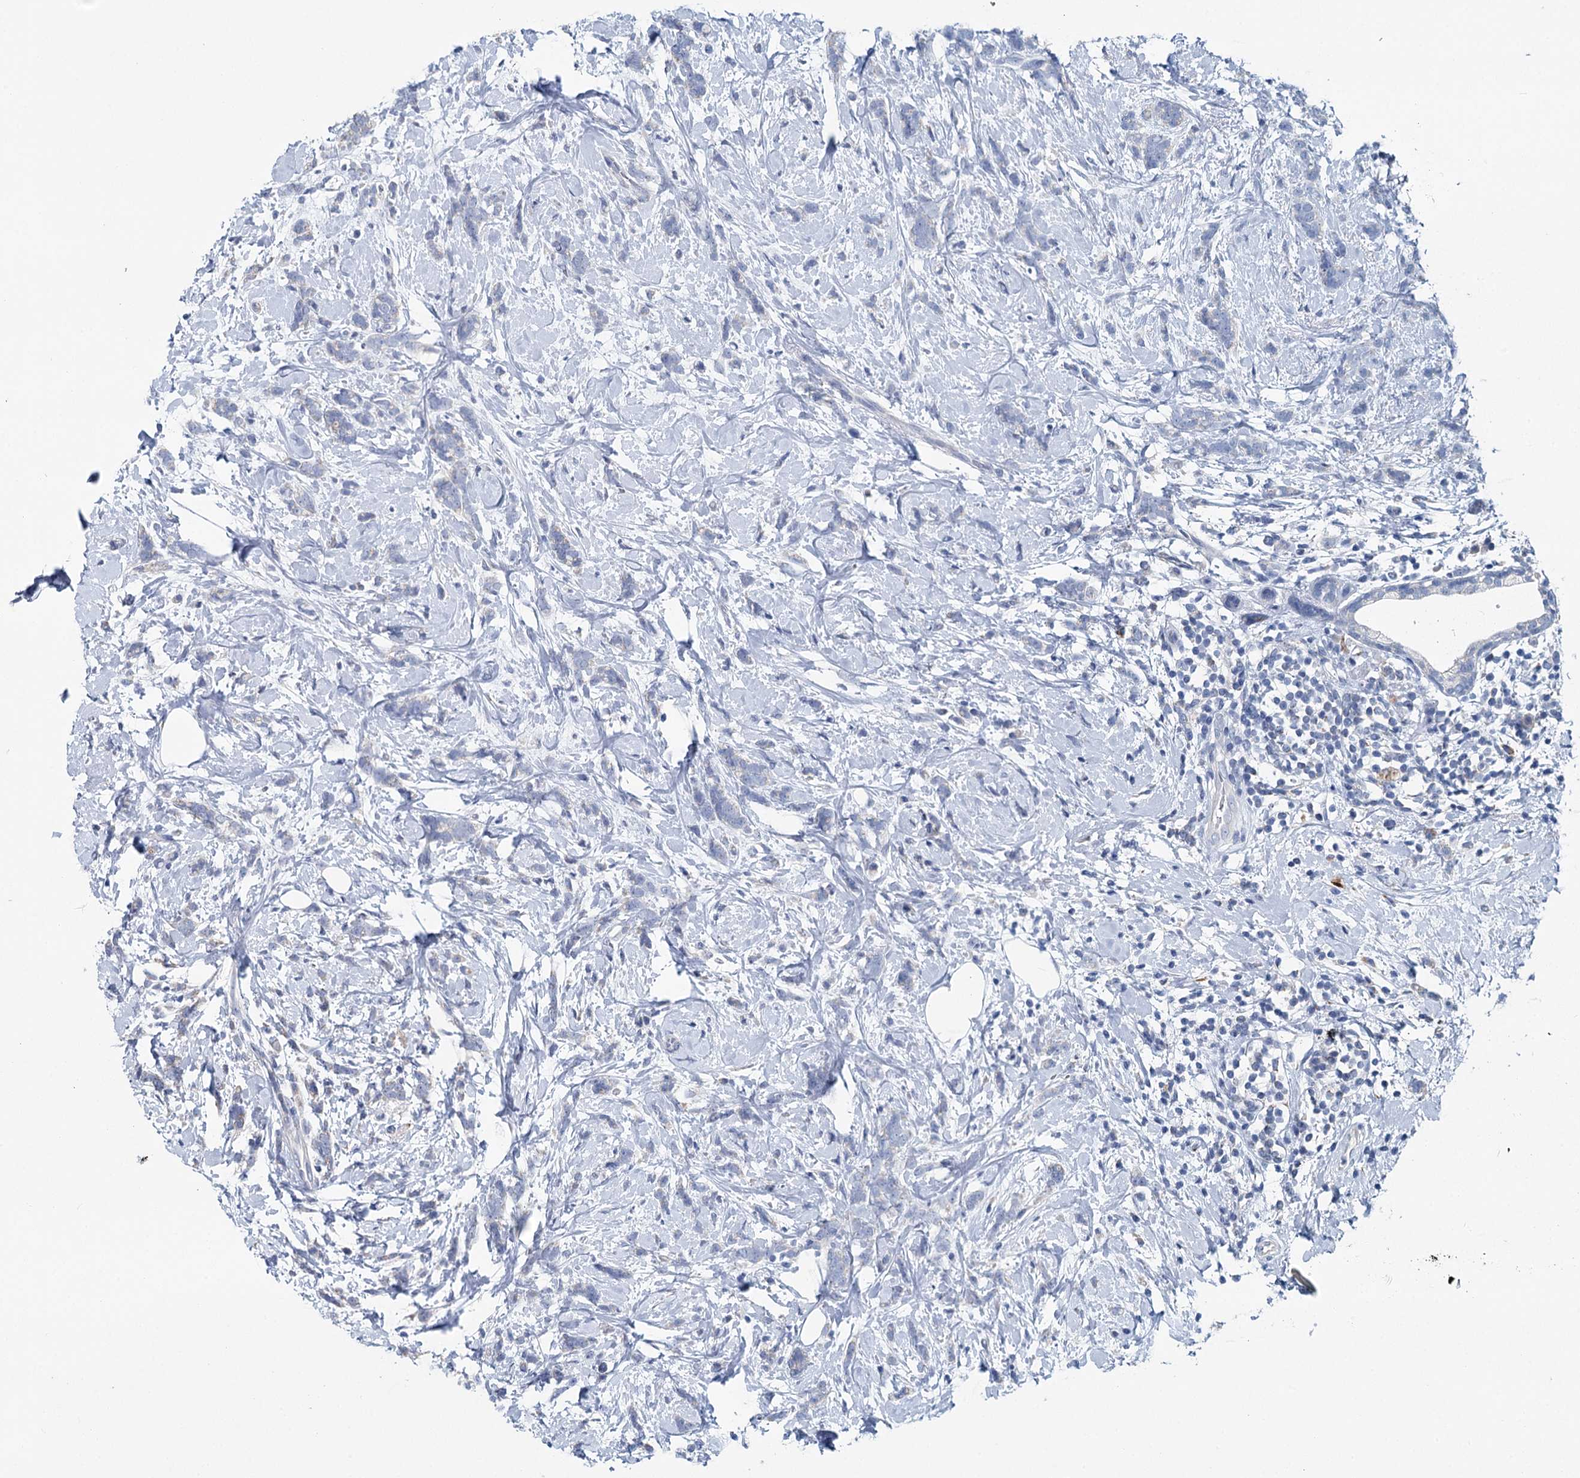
{"staining": {"intensity": "negative", "quantity": "none", "location": "none"}, "tissue": "breast cancer", "cell_type": "Tumor cells", "image_type": "cancer", "snomed": [{"axis": "morphology", "description": "Lobular carcinoma"}, {"axis": "topography", "description": "Breast"}], "caption": "An immunohistochemistry (IHC) photomicrograph of breast lobular carcinoma is shown. There is no staining in tumor cells of breast lobular carcinoma. (Immunohistochemistry, brightfield microscopy, high magnification).", "gene": "ANKRD16", "patient": {"sex": "female", "age": 58}}